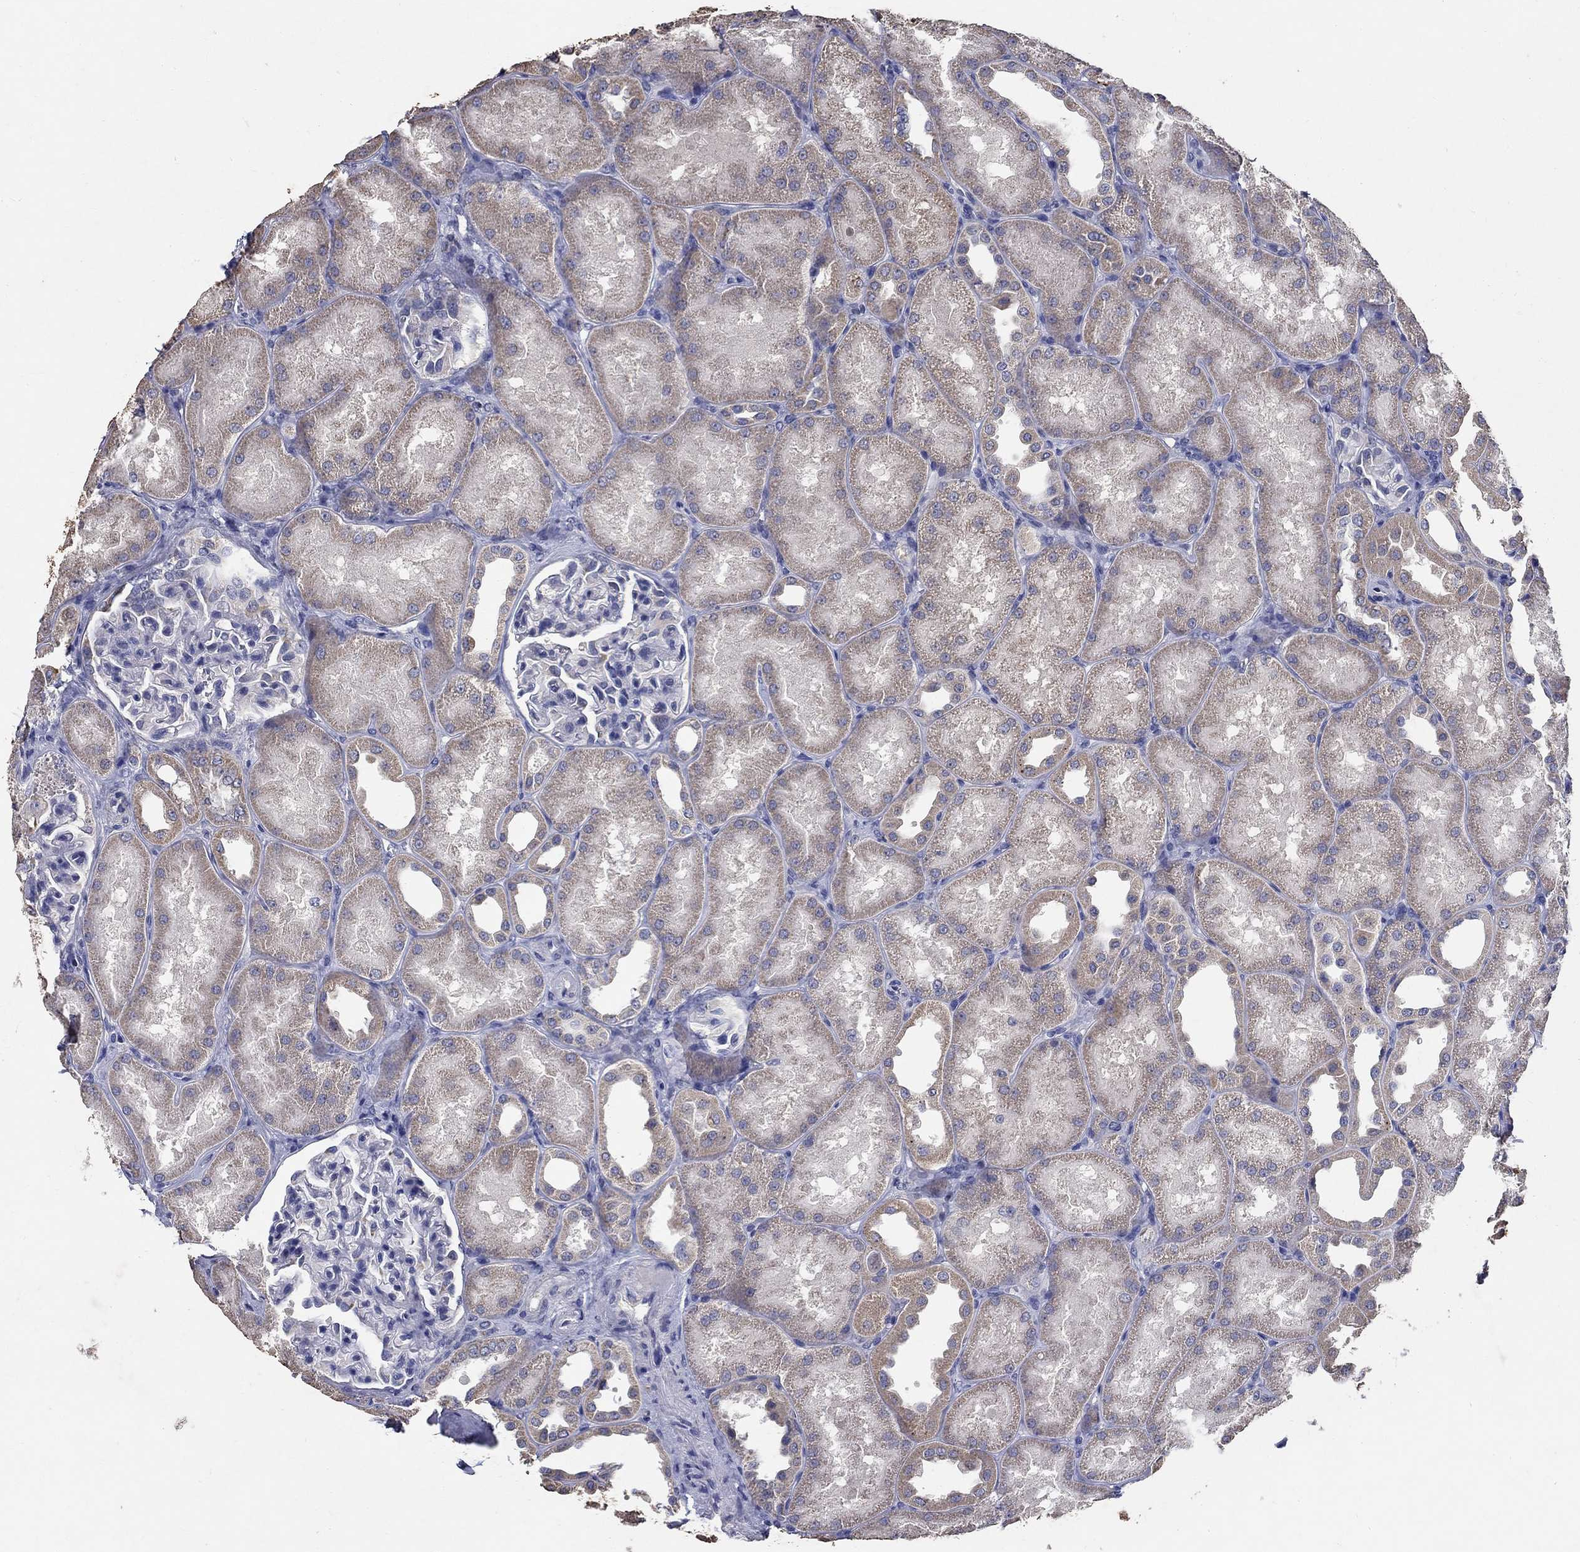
{"staining": {"intensity": "negative", "quantity": "none", "location": "none"}, "tissue": "kidney", "cell_type": "Cells in glomeruli", "image_type": "normal", "snomed": [{"axis": "morphology", "description": "Normal tissue, NOS"}, {"axis": "topography", "description": "Kidney"}], "caption": "Immunohistochemistry (IHC) of benign kidney reveals no expression in cells in glomeruli.", "gene": "PROZ", "patient": {"sex": "male", "age": 61}}